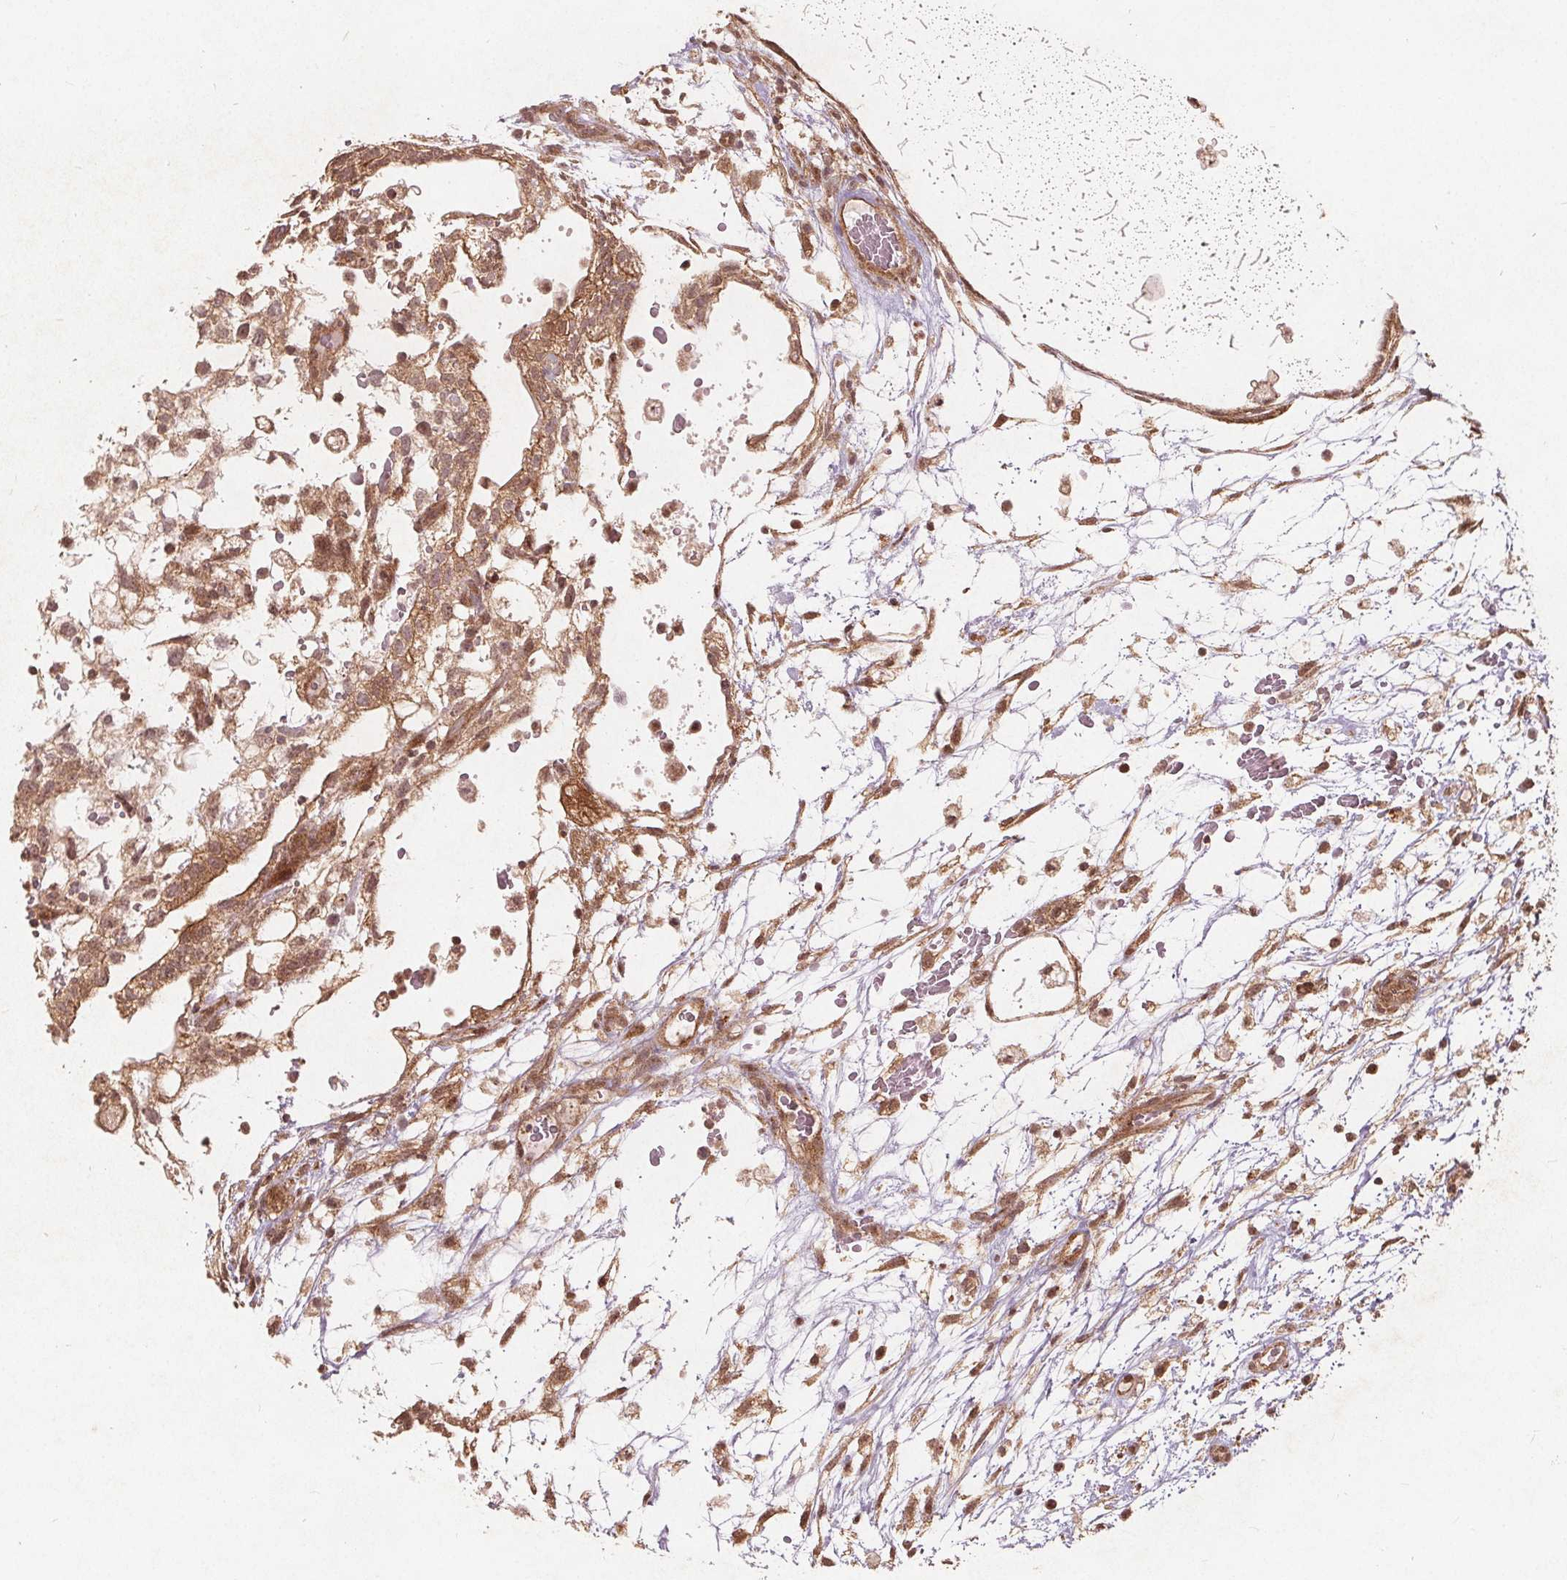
{"staining": {"intensity": "moderate", "quantity": ">75%", "location": "cytoplasmic/membranous"}, "tissue": "testis cancer", "cell_type": "Tumor cells", "image_type": "cancer", "snomed": [{"axis": "morphology", "description": "Normal tissue, NOS"}, {"axis": "morphology", "description": "Carcinoma, Embryonal, NOS"}, {"axis": "topography", "description": "Testis"}], "caption": "Testis cancer stained for a protein demonstrates moderate cytoplasmic/membranous positivity in tumor cells.", "gene": "PPP1CB", "patient": {"sex": "male", "age": 32}}